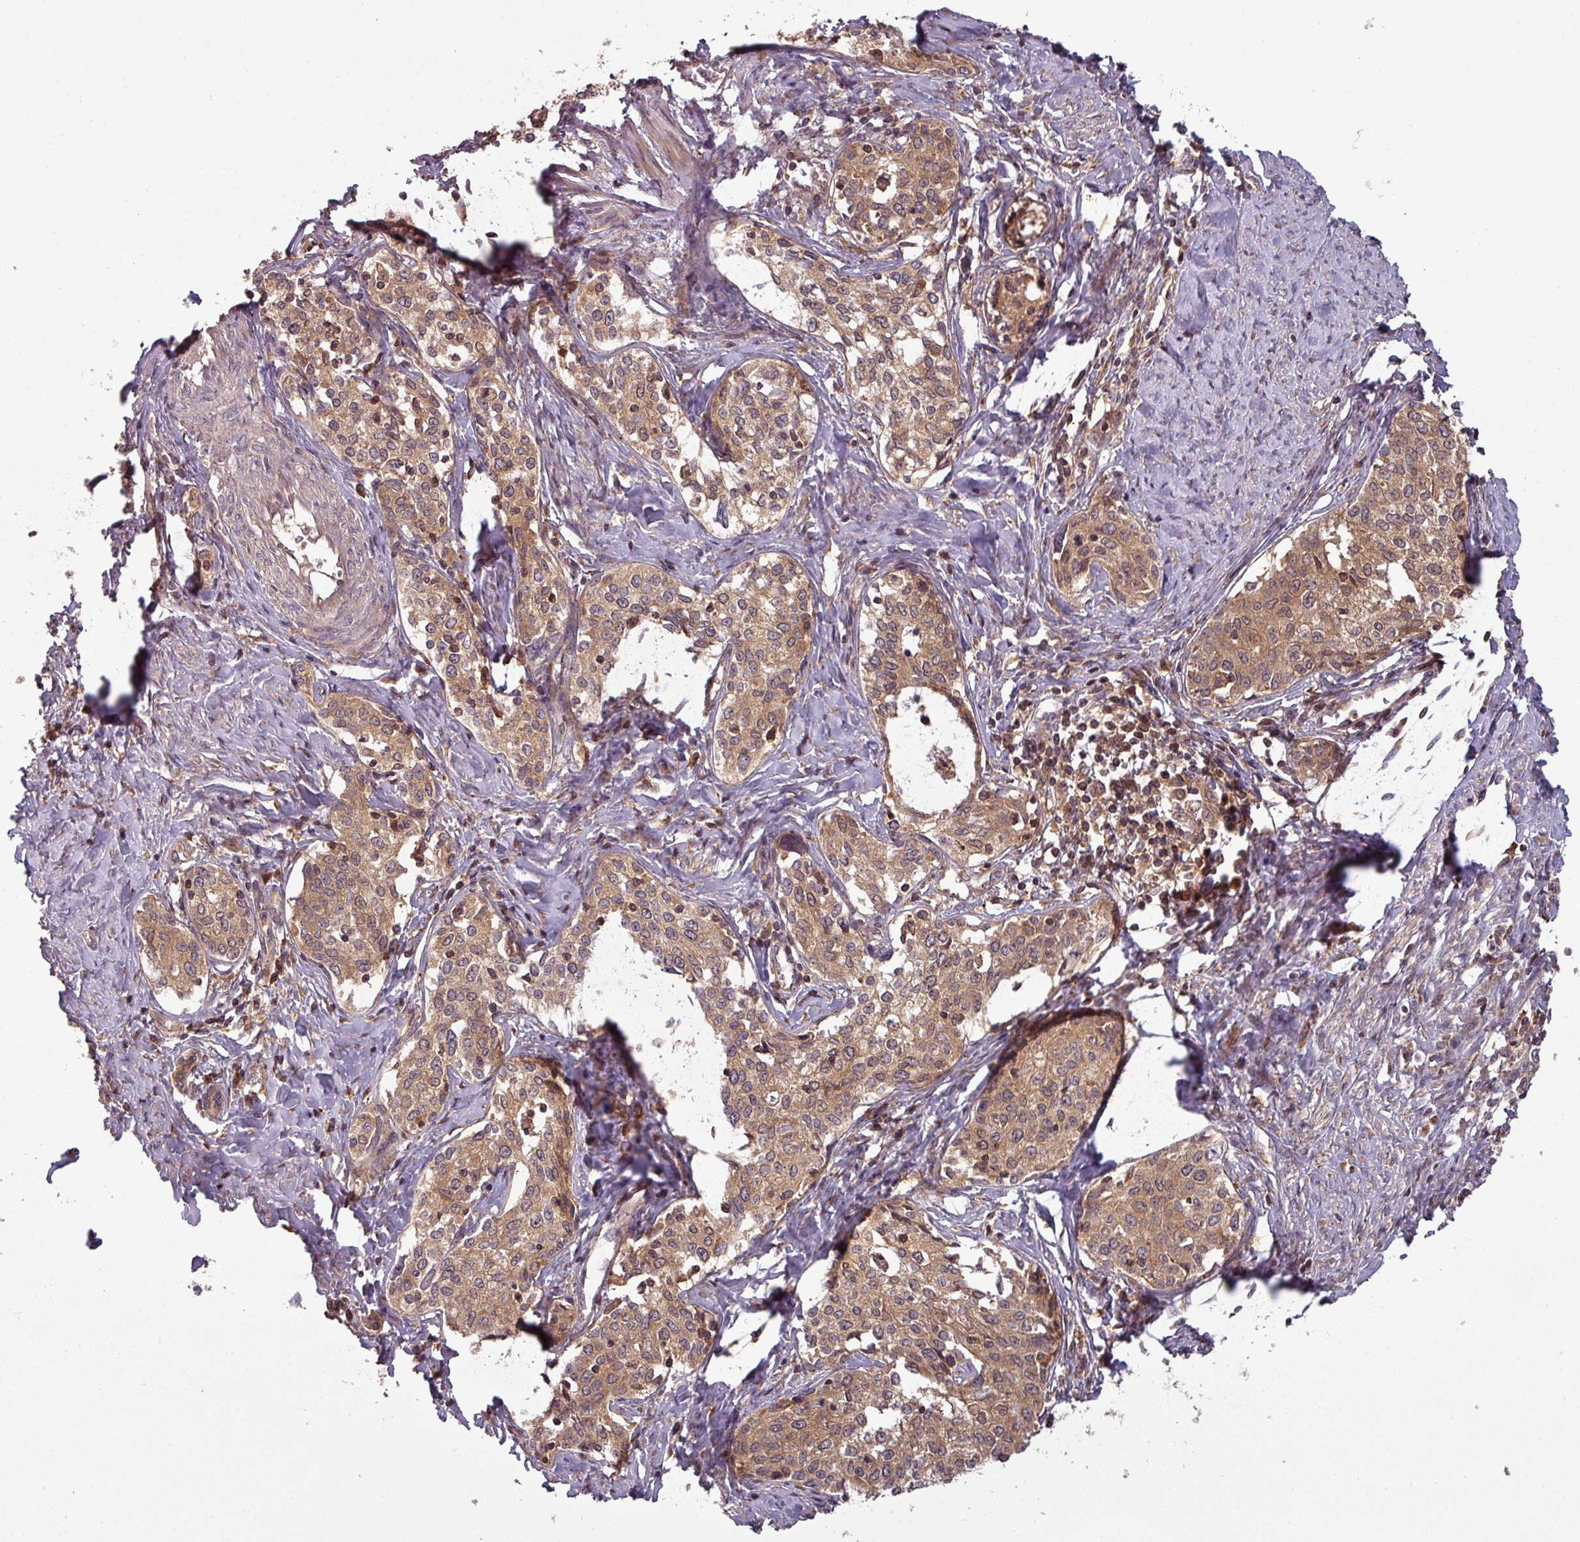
{"staining": {"intensity": "moderate", "quantity": ">75%", "location": "cytoplasmic/membranous"}, "tissue": "cervical cancer", "cell_type": "Tumor cells", "image_type": "cancer", "snomed": [{"axis": "morphology", "description": "Squamous cell carcinoma, NOS"}, {"axis": "morphology", "description": "Adenocarcinoma, NOS"}, {"axis": "topography", "description": "Cervix"}], "caption": "The histopathology image shows a brown stain indicating the presence of a protein in the cytoplasmic/membranous of tumor cells in cervical cancer (adenocarcinoma). (DAB IHC with brightfield microscopy, high magnification).", "gene": "GSKIP", "patient": {"sex": "female", "age": 52}}